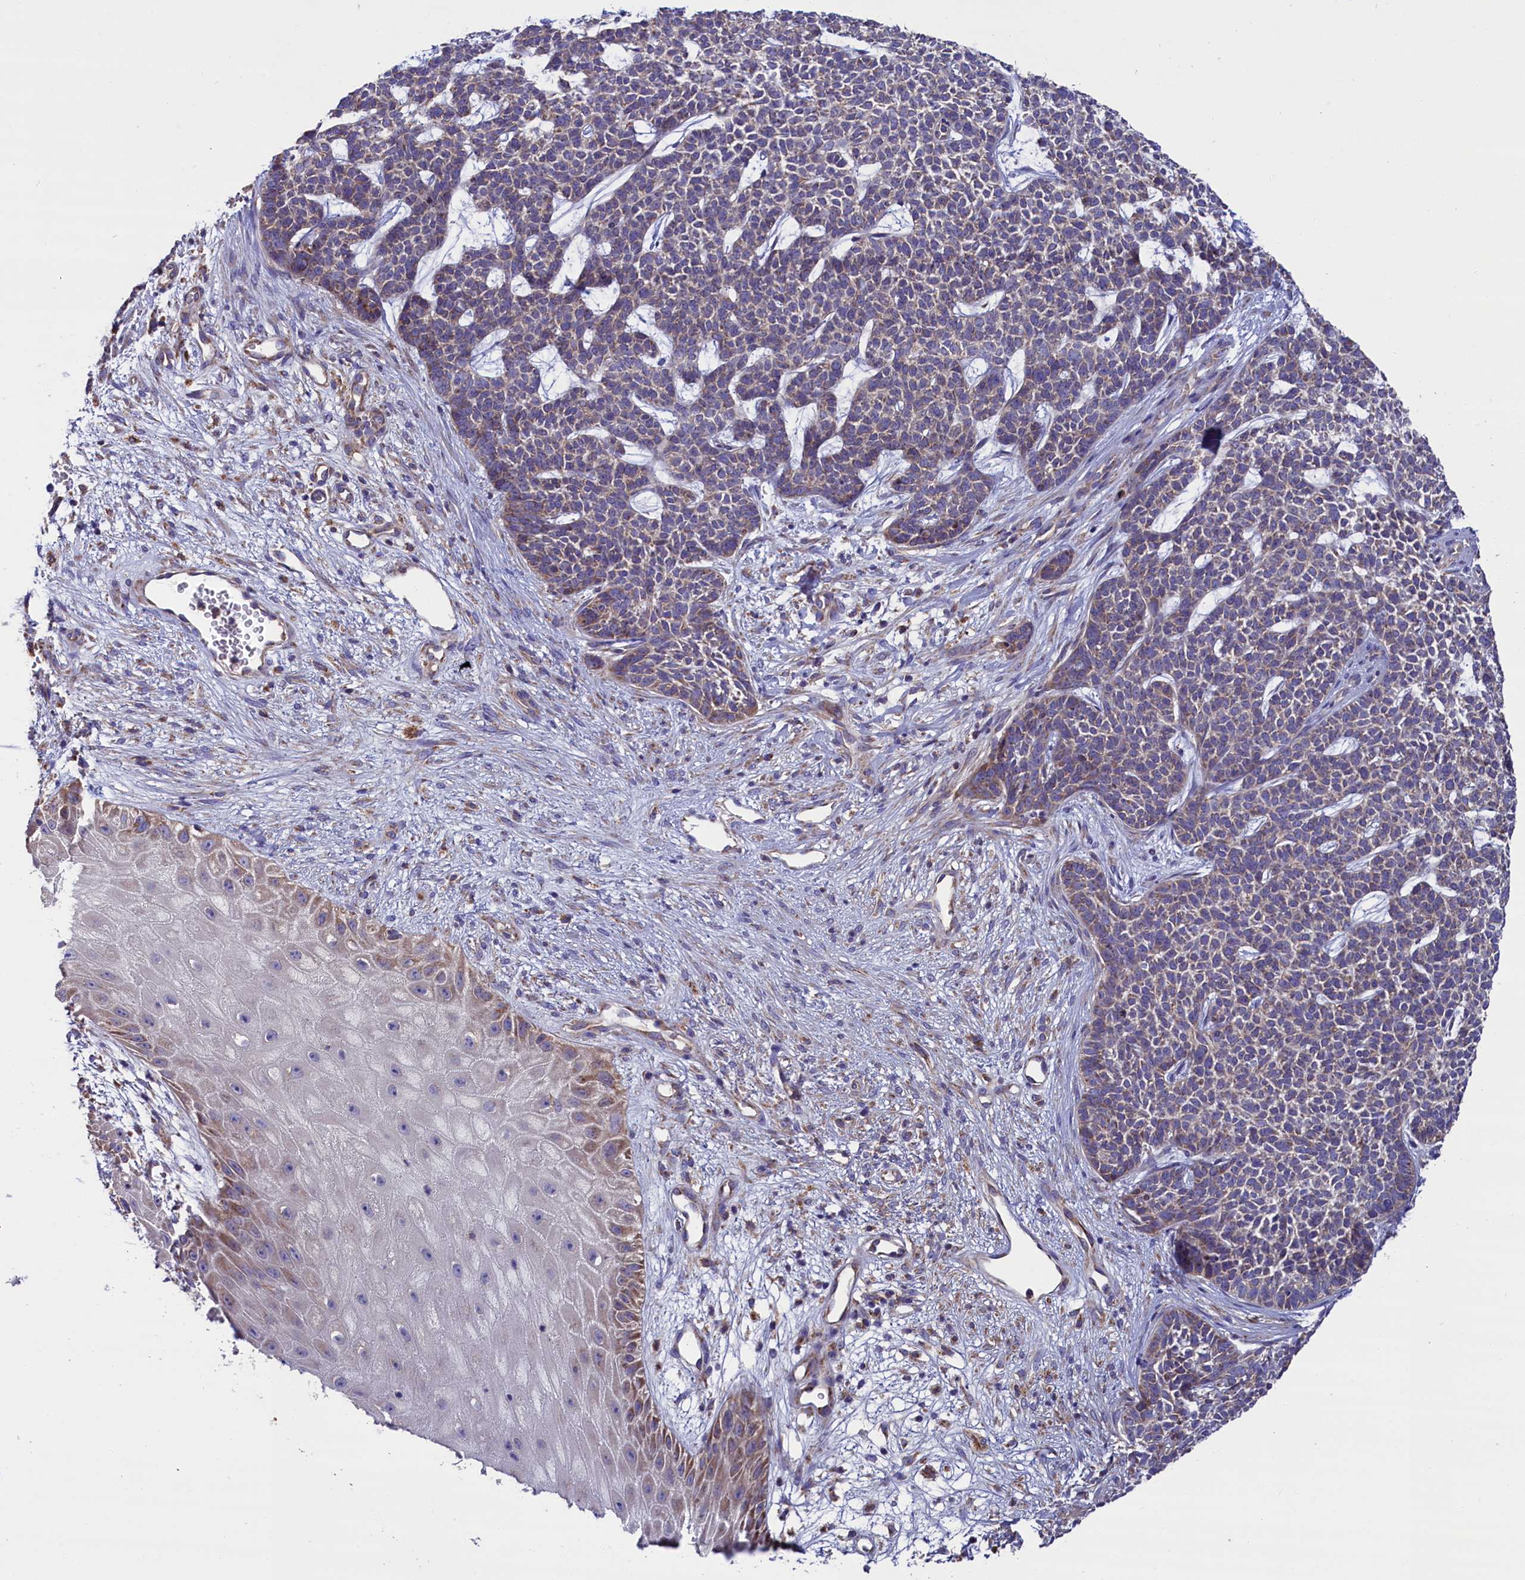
{"staining": {"intensity": "weak", "quantity": "25%-75%", "location": "cytoplasmic/membranous"}, "tissue": "skin cancer", "cell_type": "Tumor cells", "image_type": "cancer", "snomed": [{"axis": "morphology", "description": "Basal cell carcinoma"}, {"axis": "topography", "description": "Skin"}], "caption": "Immunohistochemical staining of skin cancer exhibits weak cytoplasmic/membranous protein staining in approximately 25%-75% of tumor cells.", "gene": "ZSWIM1", "patient": {"sex": "female", "age": 84}}